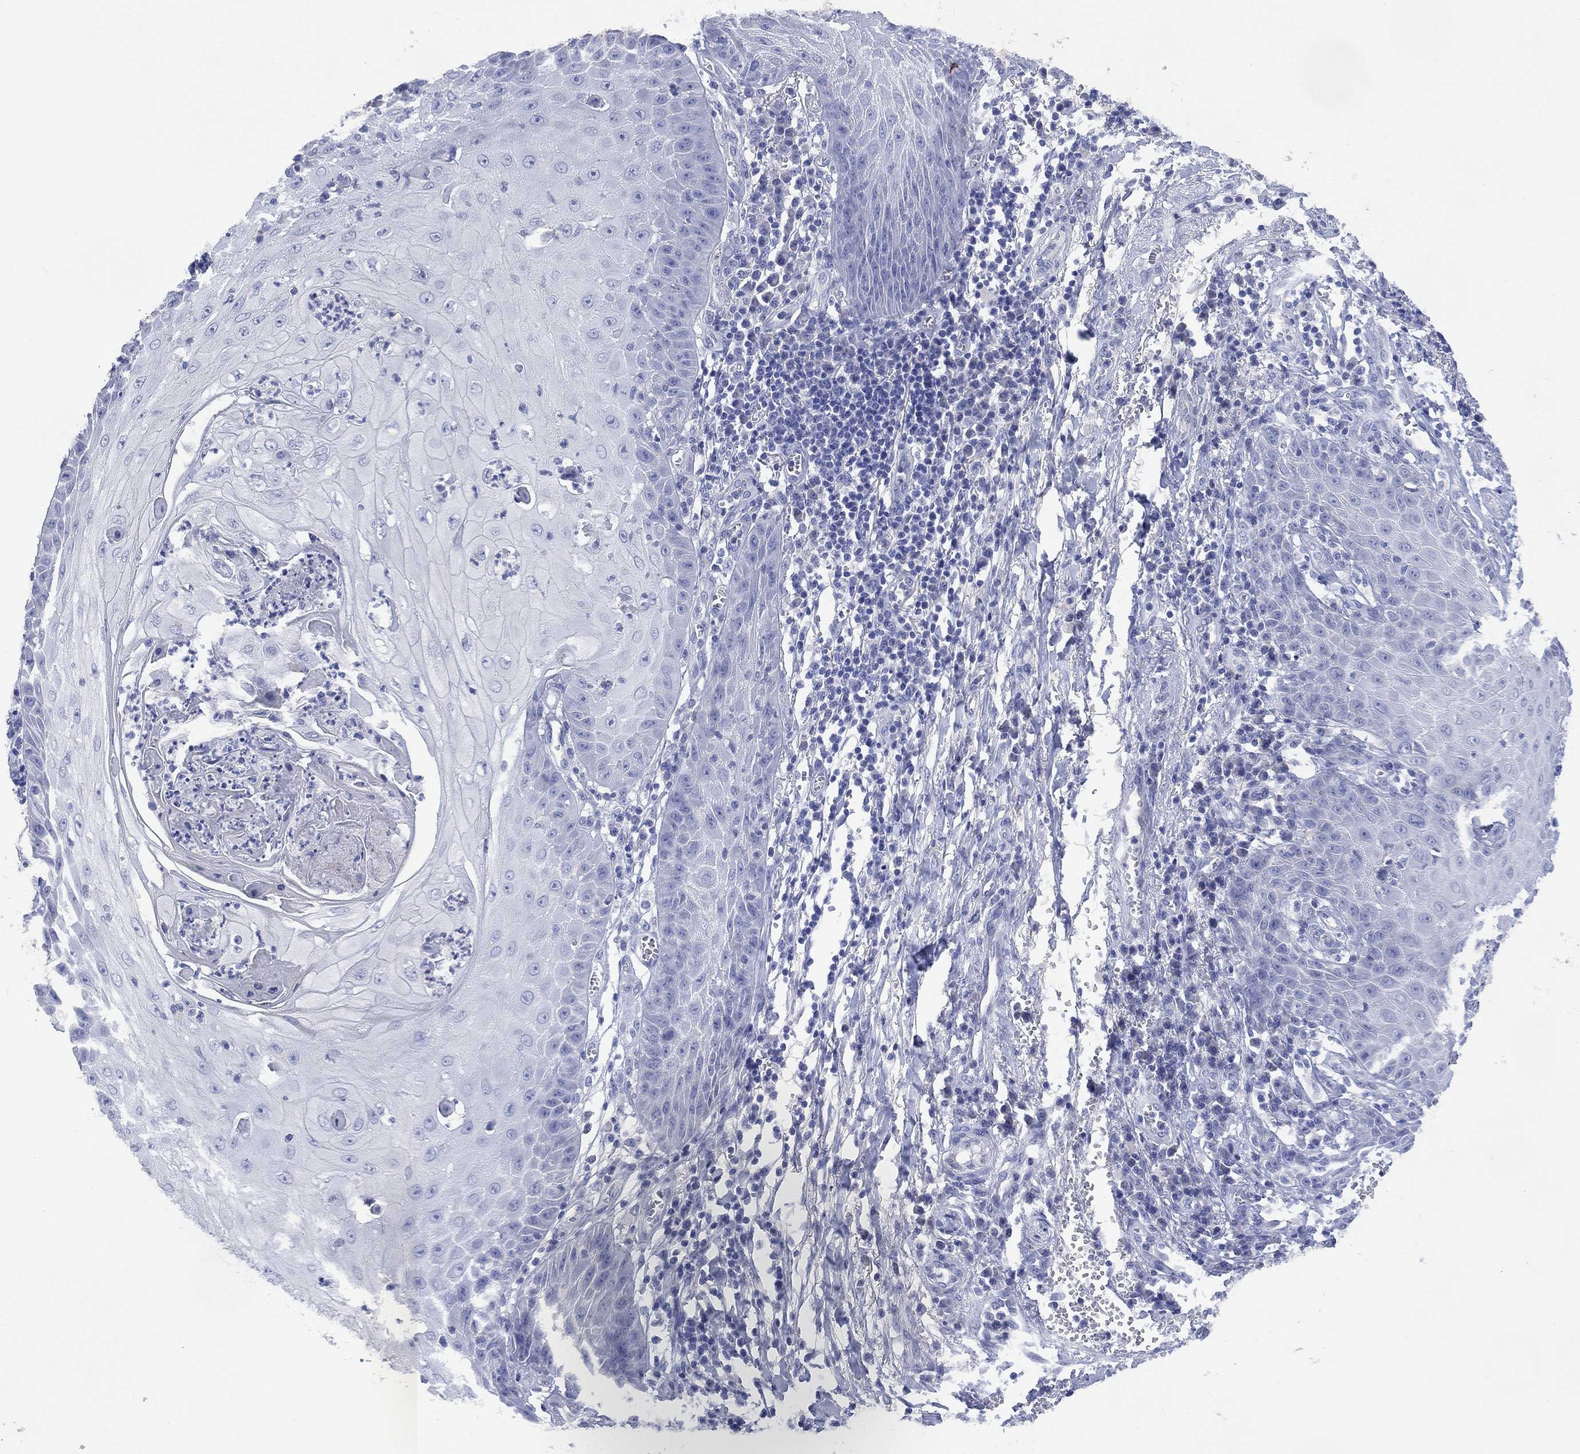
{"staining": {"intensity": "negative", "quantity": "none", "location": "none"}, "tissue": "skin cancer", "cell_type": "Tumor cells", "image_type": "cancer", "snomed": [{"axis": "morphology", "description": "Squamous cell carcinoma, NOS"}, {"axis": "topography", "description": "Skin"}], "caption": "There is no significant expression in tumor cells of skin cancer.", "gene": "CHRNA3", "patient": {"sex": "male", "age": 70}}